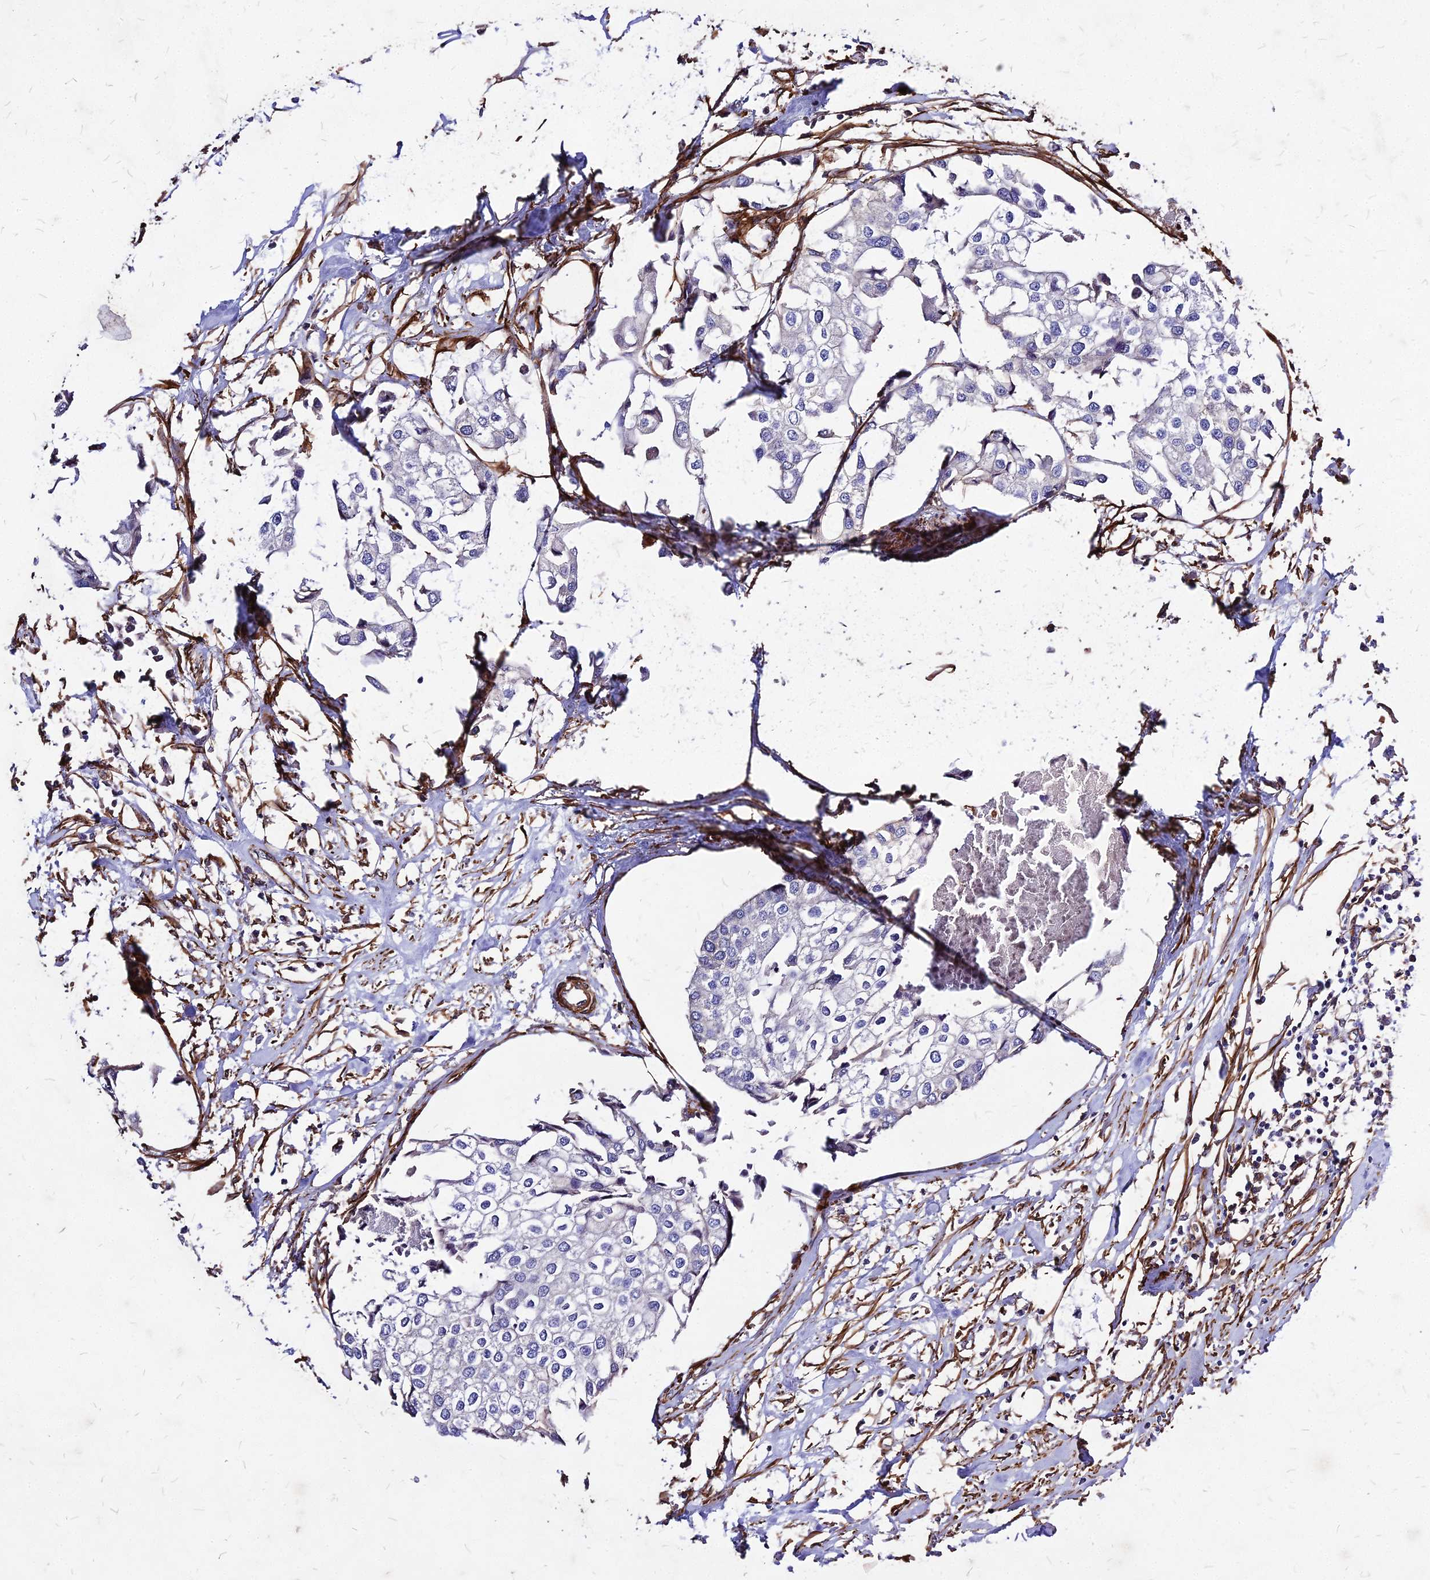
{"staining": {"intensity": "negative", "quantity": "none", "location": "none"}, "tissue": "urothelial cancer", "cell_type": "Tumor cells", "image_type": "cancer", "snomed": [{"axis": "morphology", "description": "Urothelial carcinoma, High grade"}, {"axis": "topography", "description": "Urinary bladder"}], "caption": "High power microscopy photomicrograph of an IHC histopathology image of urothelial carcinoma (high-grade), revealing no significant staining in tumor cells.", "gene": "EFCC1", "patient": {"sex": "male", "age": 64}}